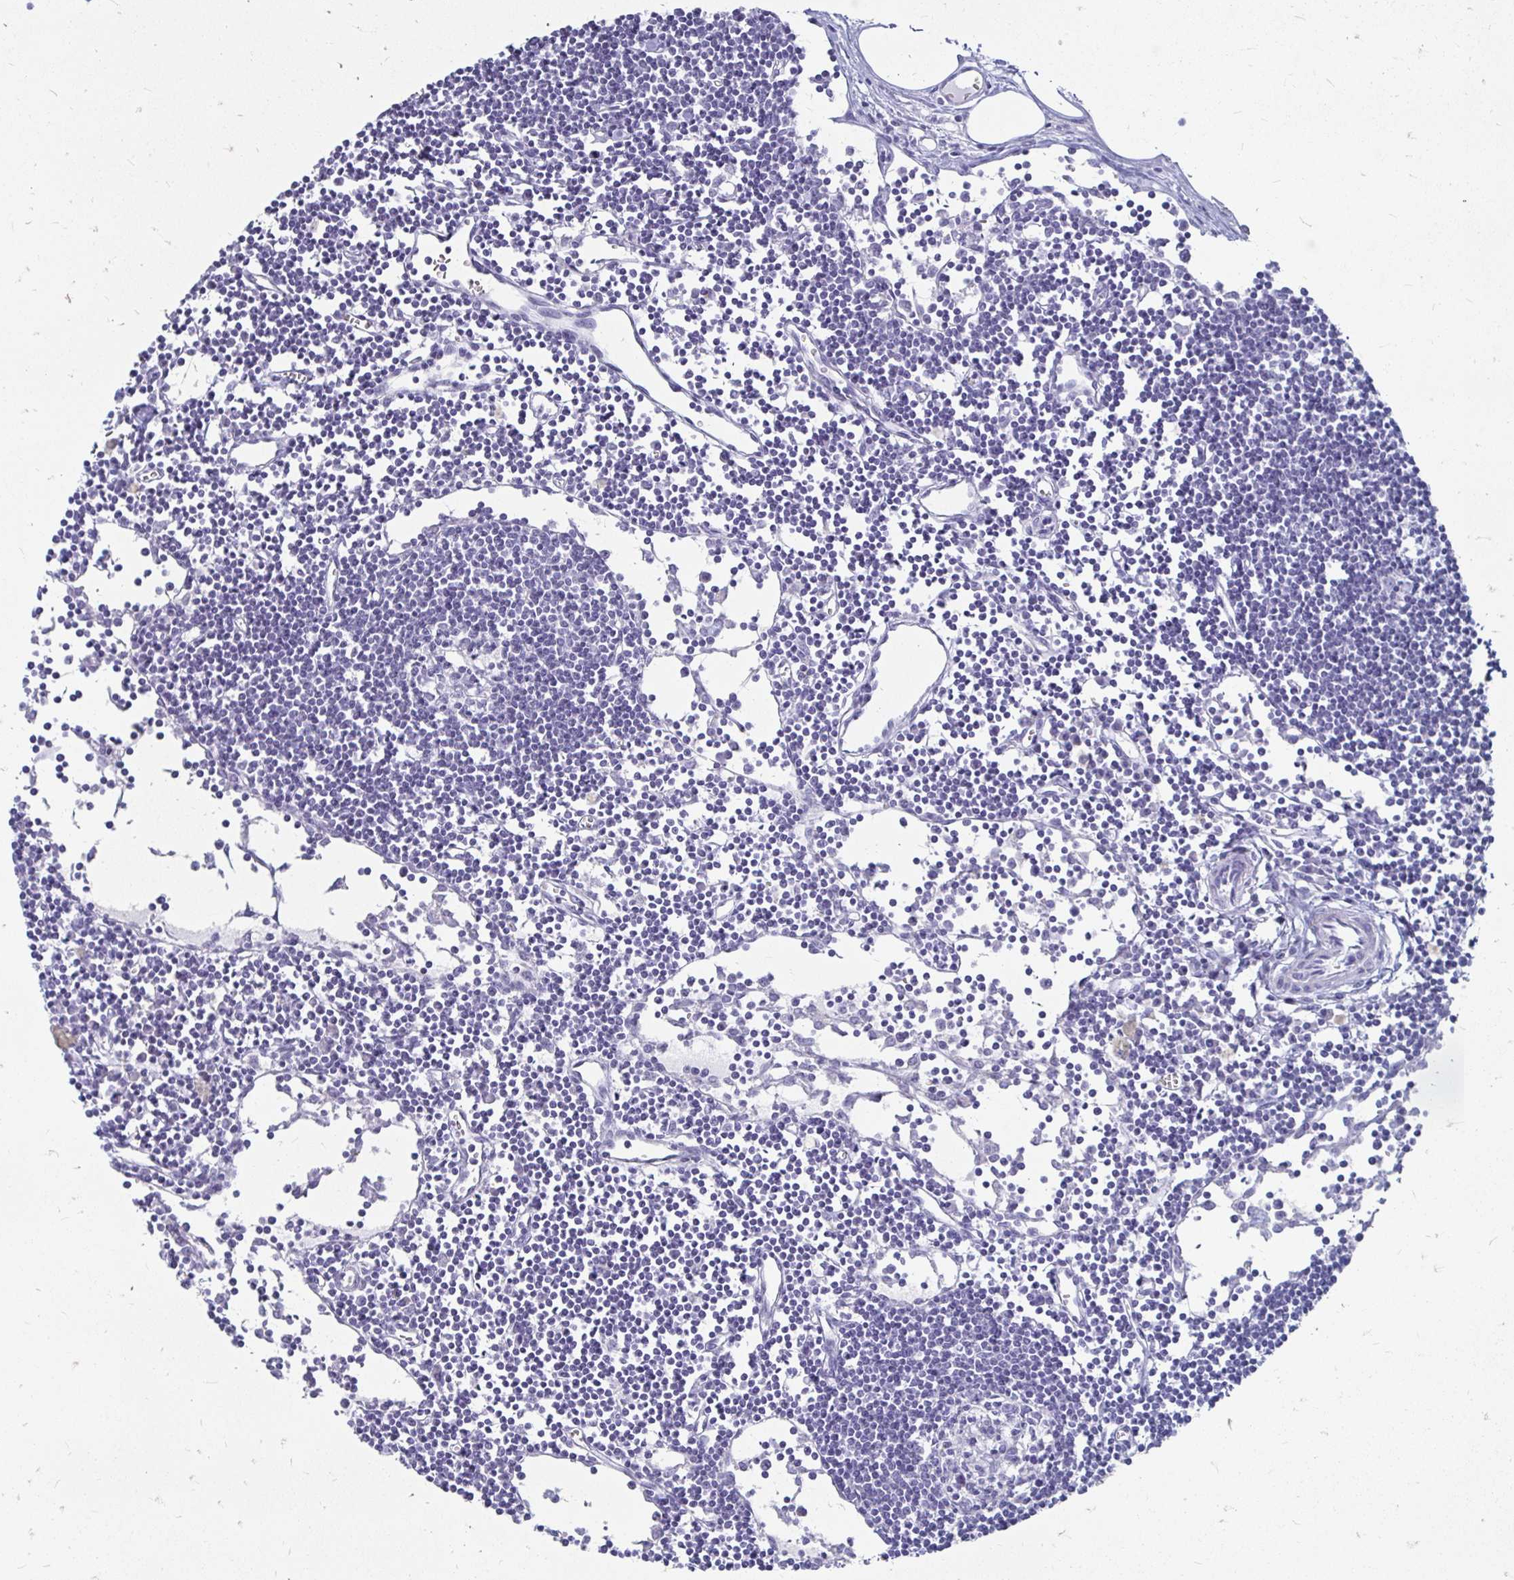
{"staining": {"intensity": "negative", "quantity": "none", "location": "none"}, "tissue": "lymph node", "cell_type": "Germinal center cells", "image_type": "normal", "snomed": [{"axis": "morphology", "description": "Normal tissue, NOS"}, {"axis": "topography", "description": "Lymph node"}], "caption": "This is an IHC image of normal human lymph node. There is no staining in germinal center cells.", "gene": "PEG10", "patient": {"sex": "female", "age": 65}}